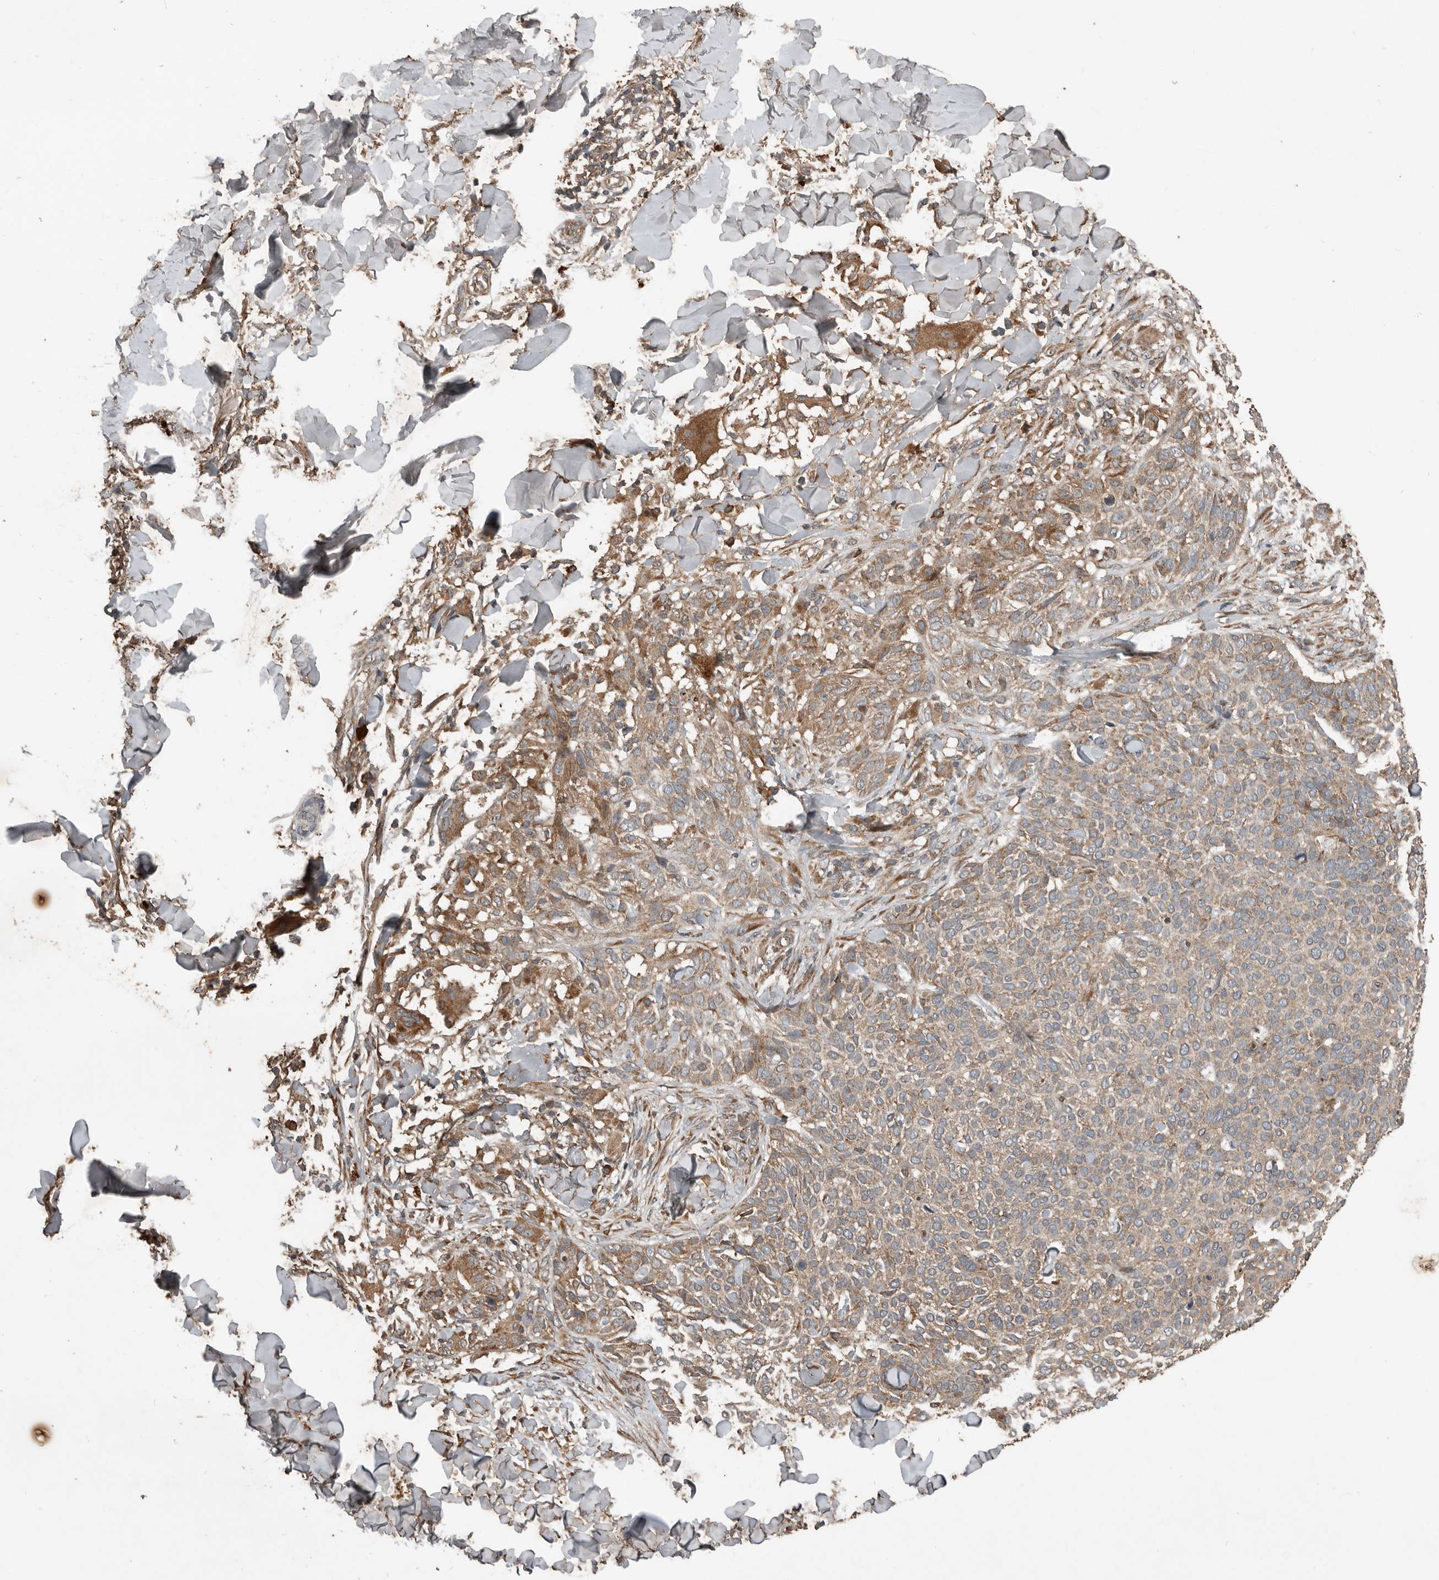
{"staining": {"intensity": "moderate", "quantity": ">75%", "location": "cytoplasmic/membranous"}, "tissue": "skin cancer", "cell_type": "Tumor cells", "image_type": "cancer", "snomed": [{"axis": "morphology", "description": "Normal tissue, NOS"}, {"axis": "morphology", "description": "Basal cell carcinoma"}, {"axis": "topography", "description": "Skin"}], "caption": "High-power microscopy captured an immunohistochemistry (IHC) image of basal cell carcinoma (skin), revealing moderate cytoplasmic/membranous positivity in about >75% of tumor cells.", "gene": "RNF207", "patient": {"sex": "male", "age": 67}}